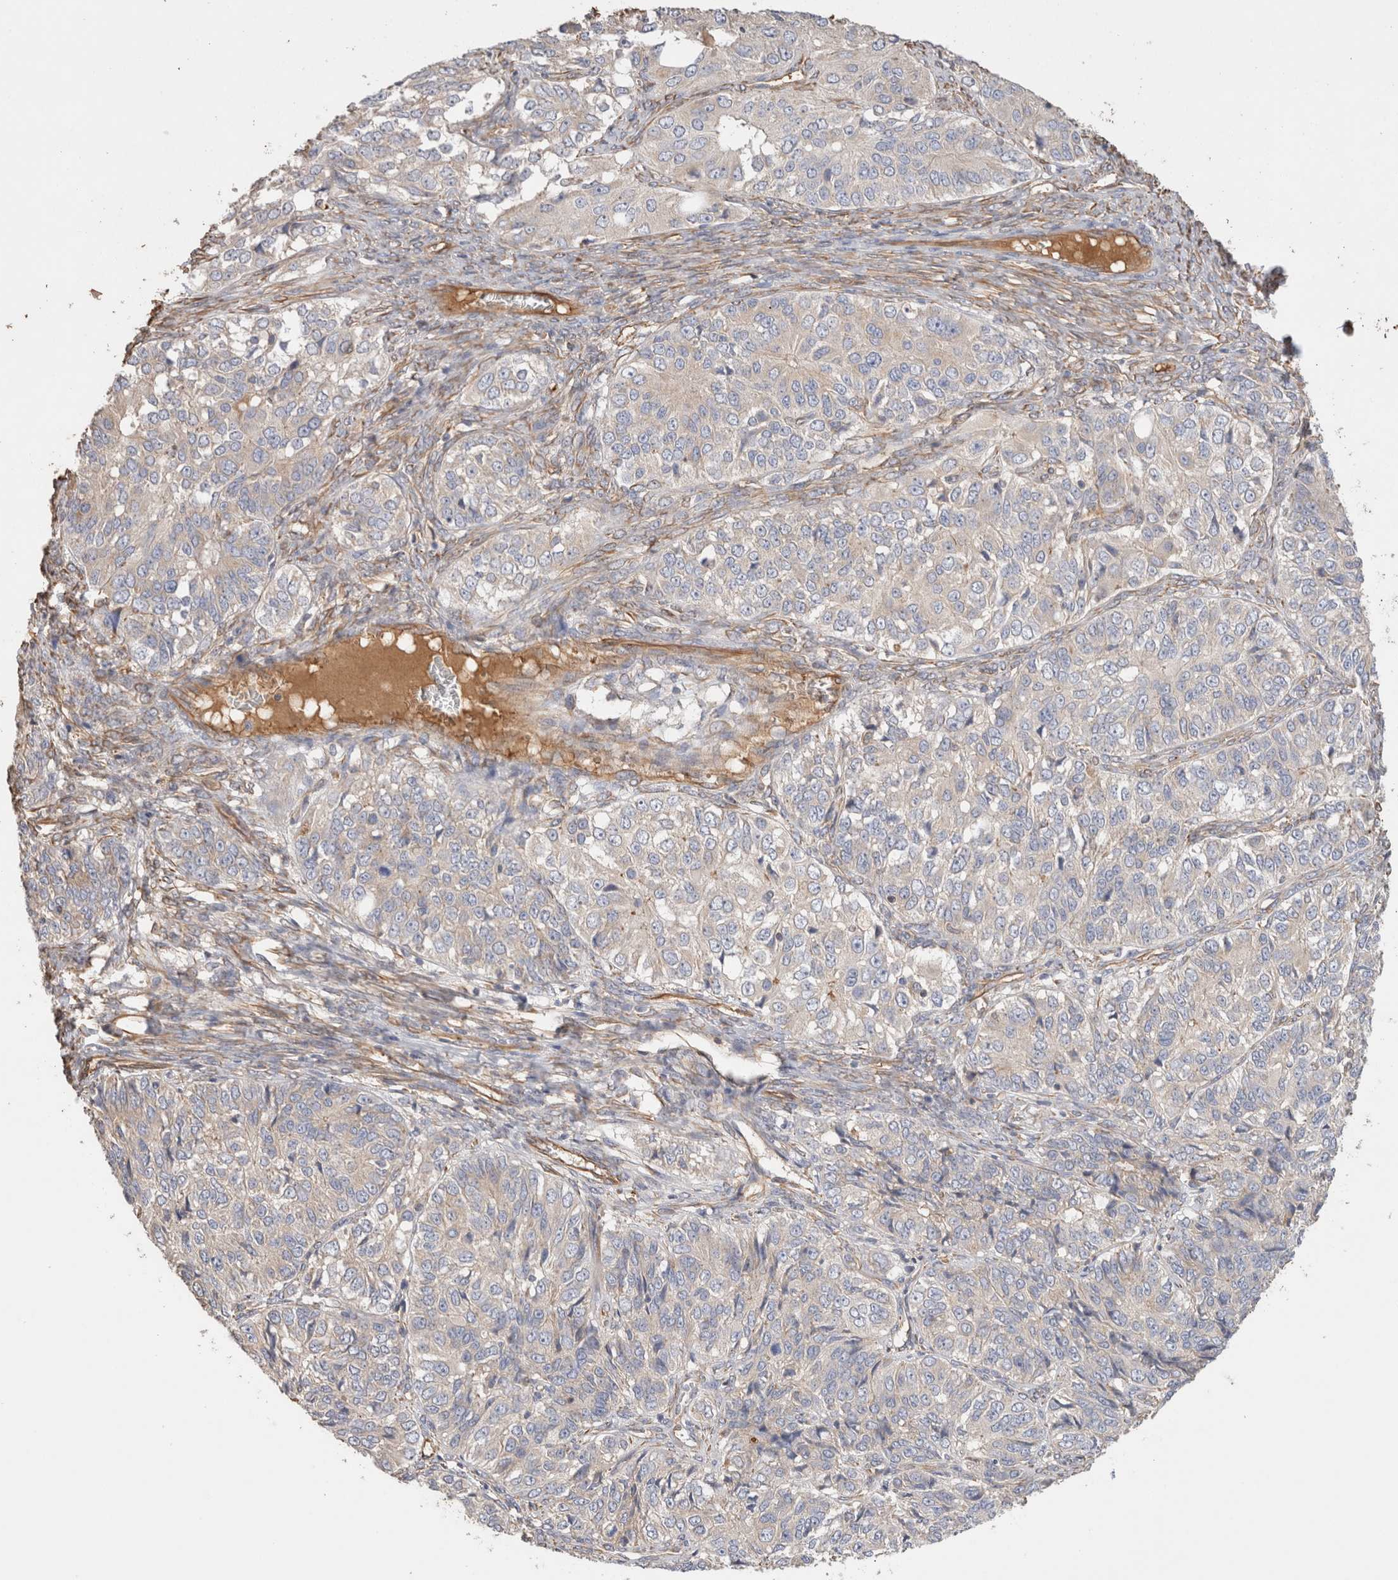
{"staining": {"intensity": "negative", "quantity": "none", "location": "none"}, "tissue": "ovarian cancer", "cell_type": "Tumor cells", "image_type": "cancer", "snomed": [{"axis": "morphology", "description": "Carcinoma, endometroid"}, {"axis": "topography", "description": "Ovary"}], "caption": "This is a photomicrograph of IHC staining of endometroid carcinoma (ovarian), which shows no positivity in tumor cells.", "gene": "PROS1", "patient": {"sex": "female", "age": 51}}